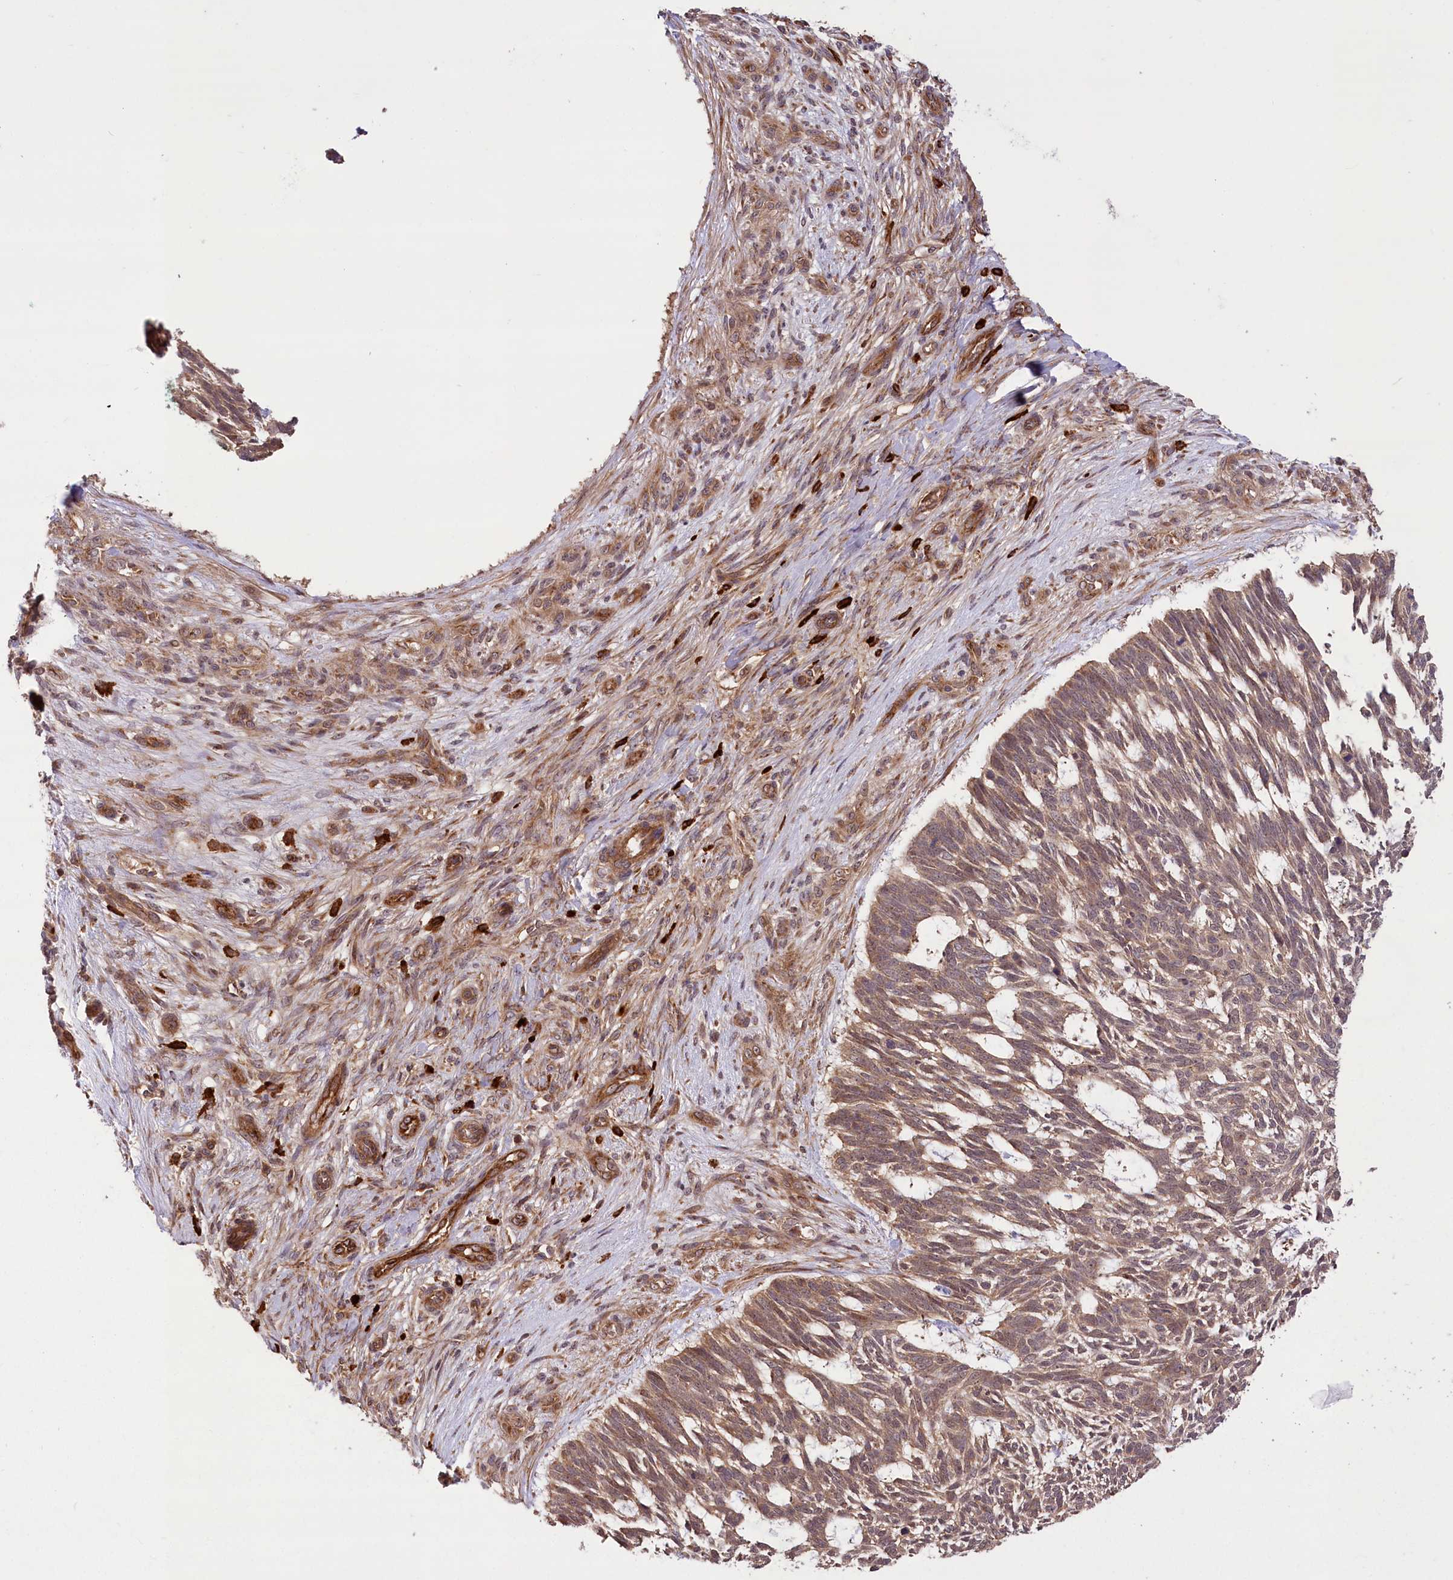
{"staining": {"intensity": "moderate", "quantity": ">75%", "location": "cytoplasmic/membranous,nuclear"}, "tissue": "skin cancer", "cell_type": "Tumor cells", "image_type": "cancer", "snomed": [{"axis": "morphology", "description": "Basal cell carcinoma"}, {"axis": "topography", "description": "Skin"}], "caption": "IHC histopathology image of human skin basal cell carcinoma stained for a protein (brown), which exhibits medium levels of moderate cytoplasmic/membranous and nuclear staining in approximately >75% of tumor cells.", "gene": "CARD19", "patient": {"sex": "male", "age": 88}}